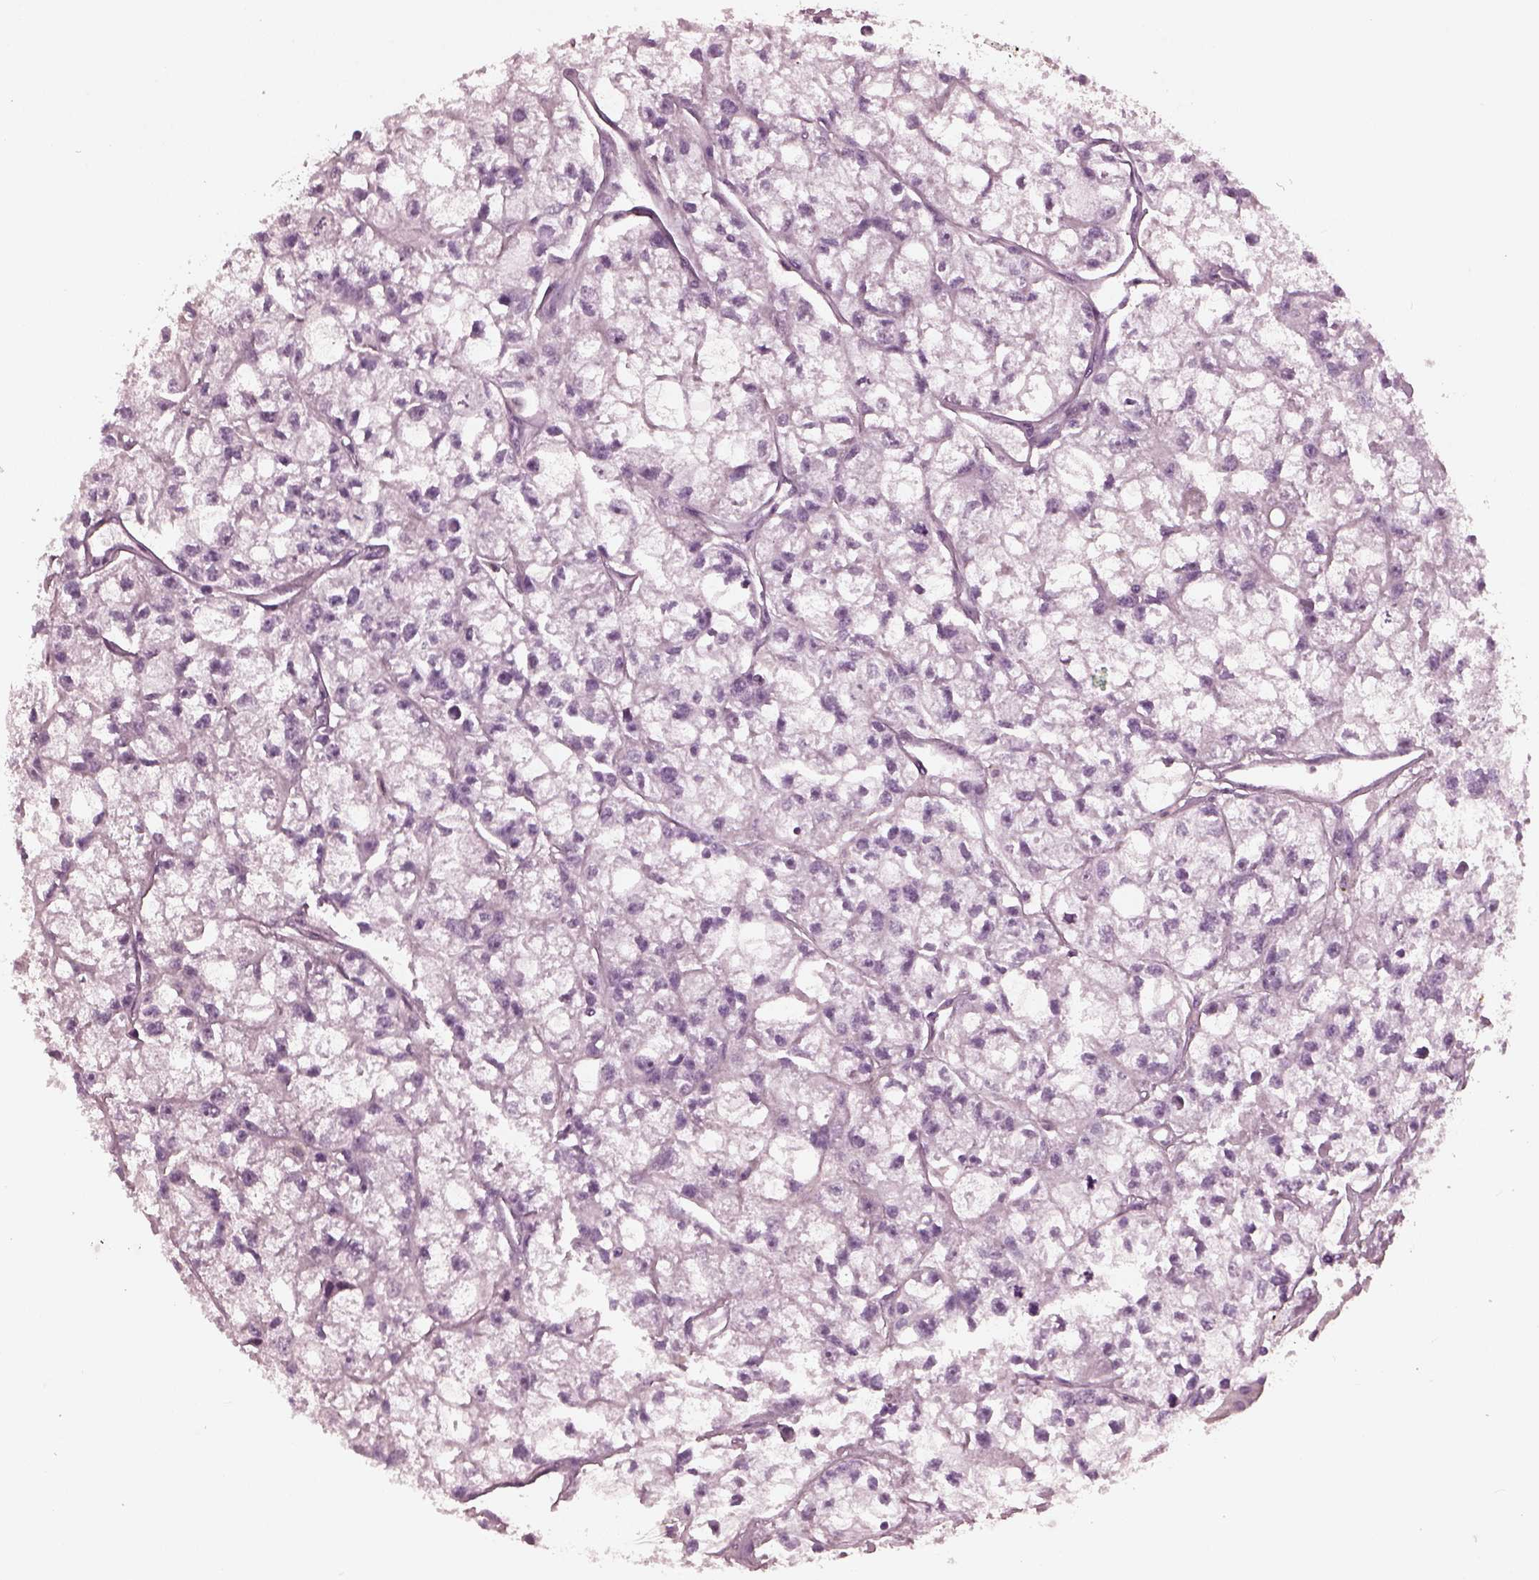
{"staining": {"intensity": "negative", "quantity": "none", "location": "none"}, "tissue": "renal cancer", "cell_type": "Tumor cells", "image_type": "cancer", "snomed": [{"axis": "morphology", "description": "Adenocarcinoma, NOS"}, {"axis": "topography", "description": "Kidney"}], "caption": "A high-resolution image shows IHC staining of renal cancer, which demonstrates no significant staining in tumor cells. (Brightfield microscopy of DAB IHC at high magnification).", "gene": "SHTN1", "patient": {"sex": "male", "age": 56}}